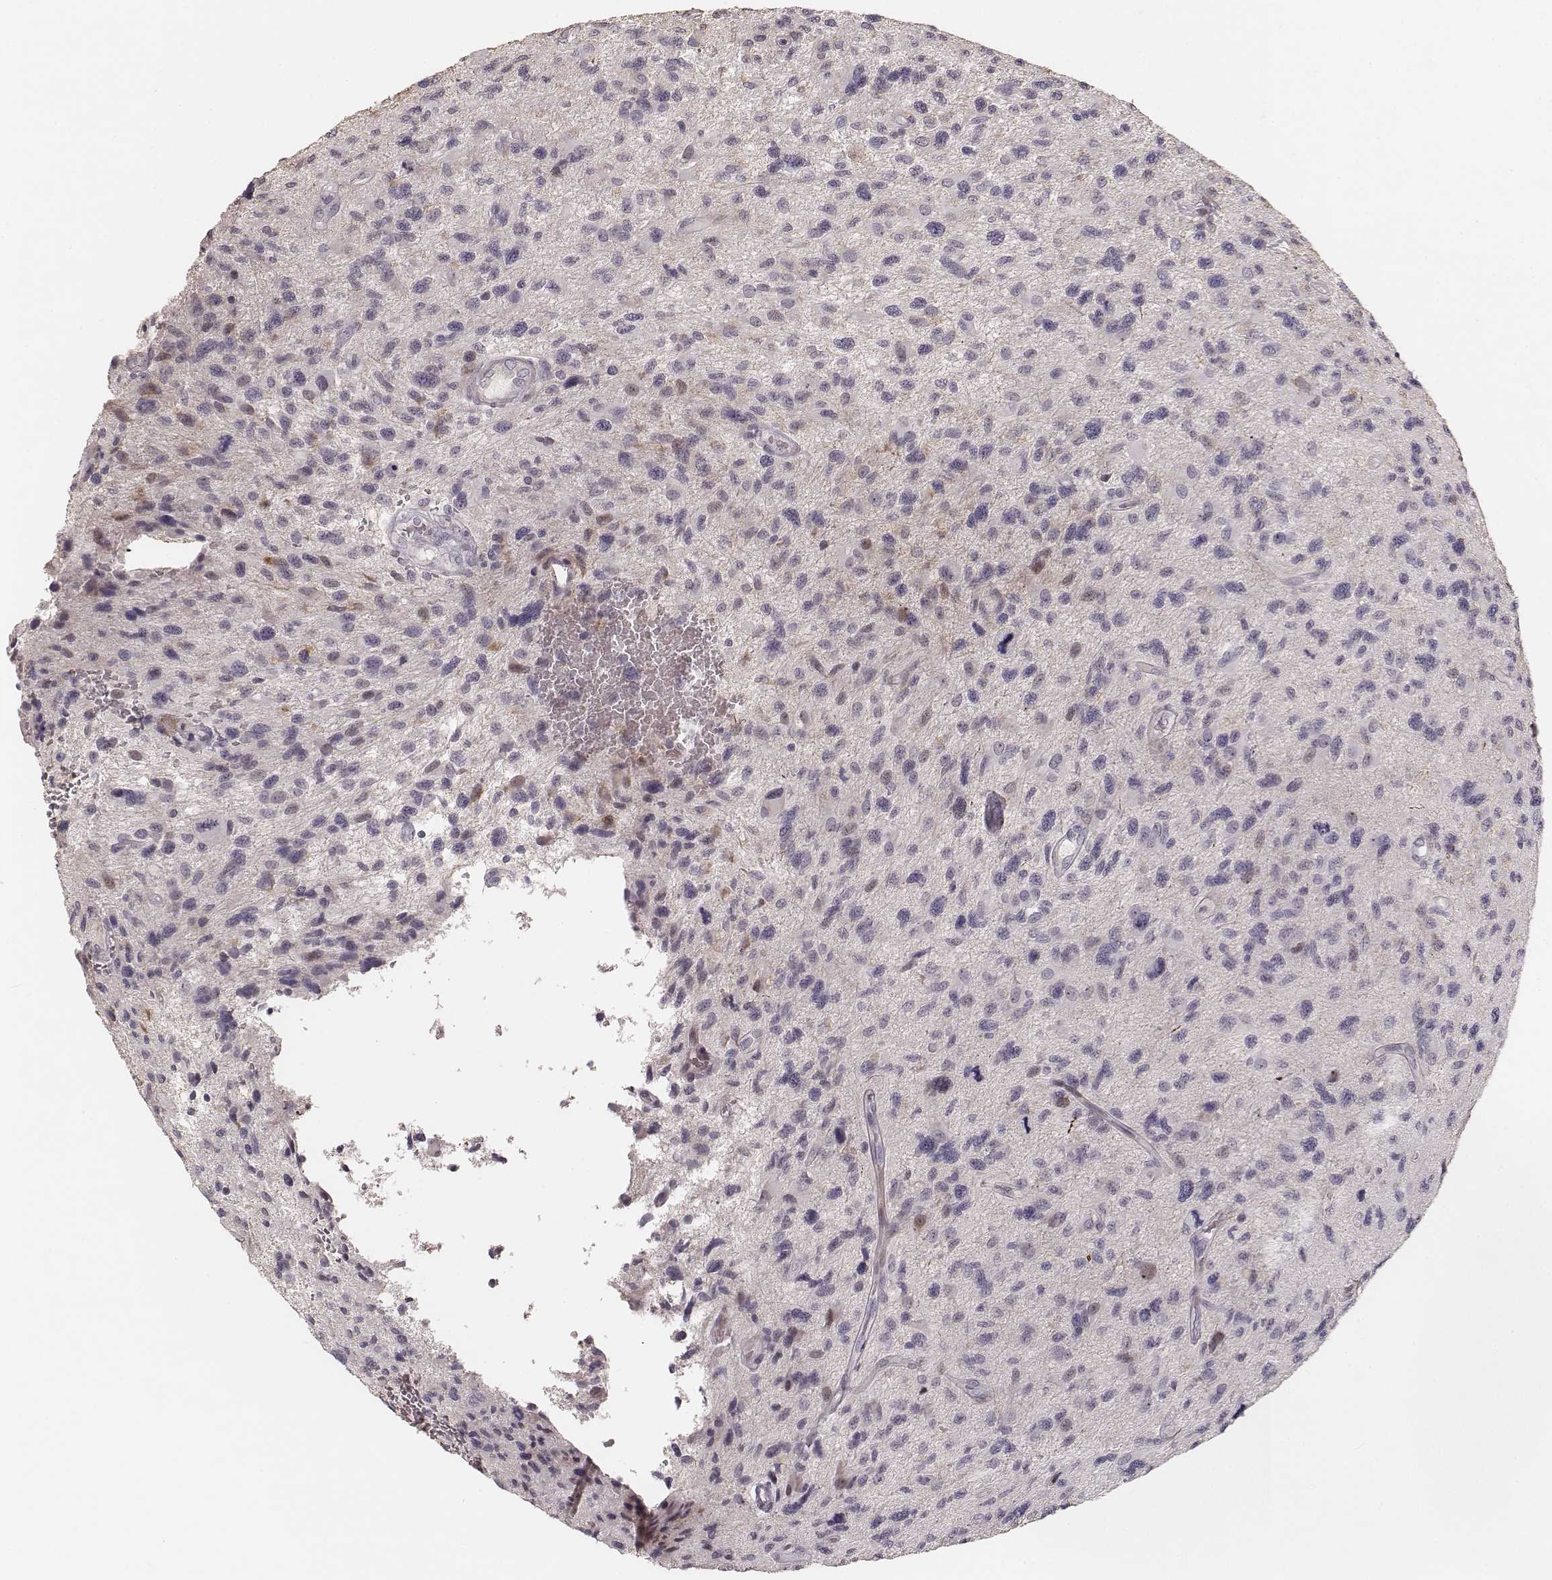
{"staining": {"intensity": "negative", "quantity": "none", "location": "none"}, "tissue": "glioma", "cell_type": "Tumor cells", "image_type": "cancer", "snomed": [{"axis": "morphology", "description": "Glioma, malignant, NOS"}, {"axis": "morphology", "description": "Glioma, malignant, High grade"}, {"axis": "topography", "description": "Brain"}], "caption": "Immunohistochemistry of human glioma exhibits no staining in tumor cells.", "gene": "MADCAM1", "patient": {"sex": "female", "age": 71}}